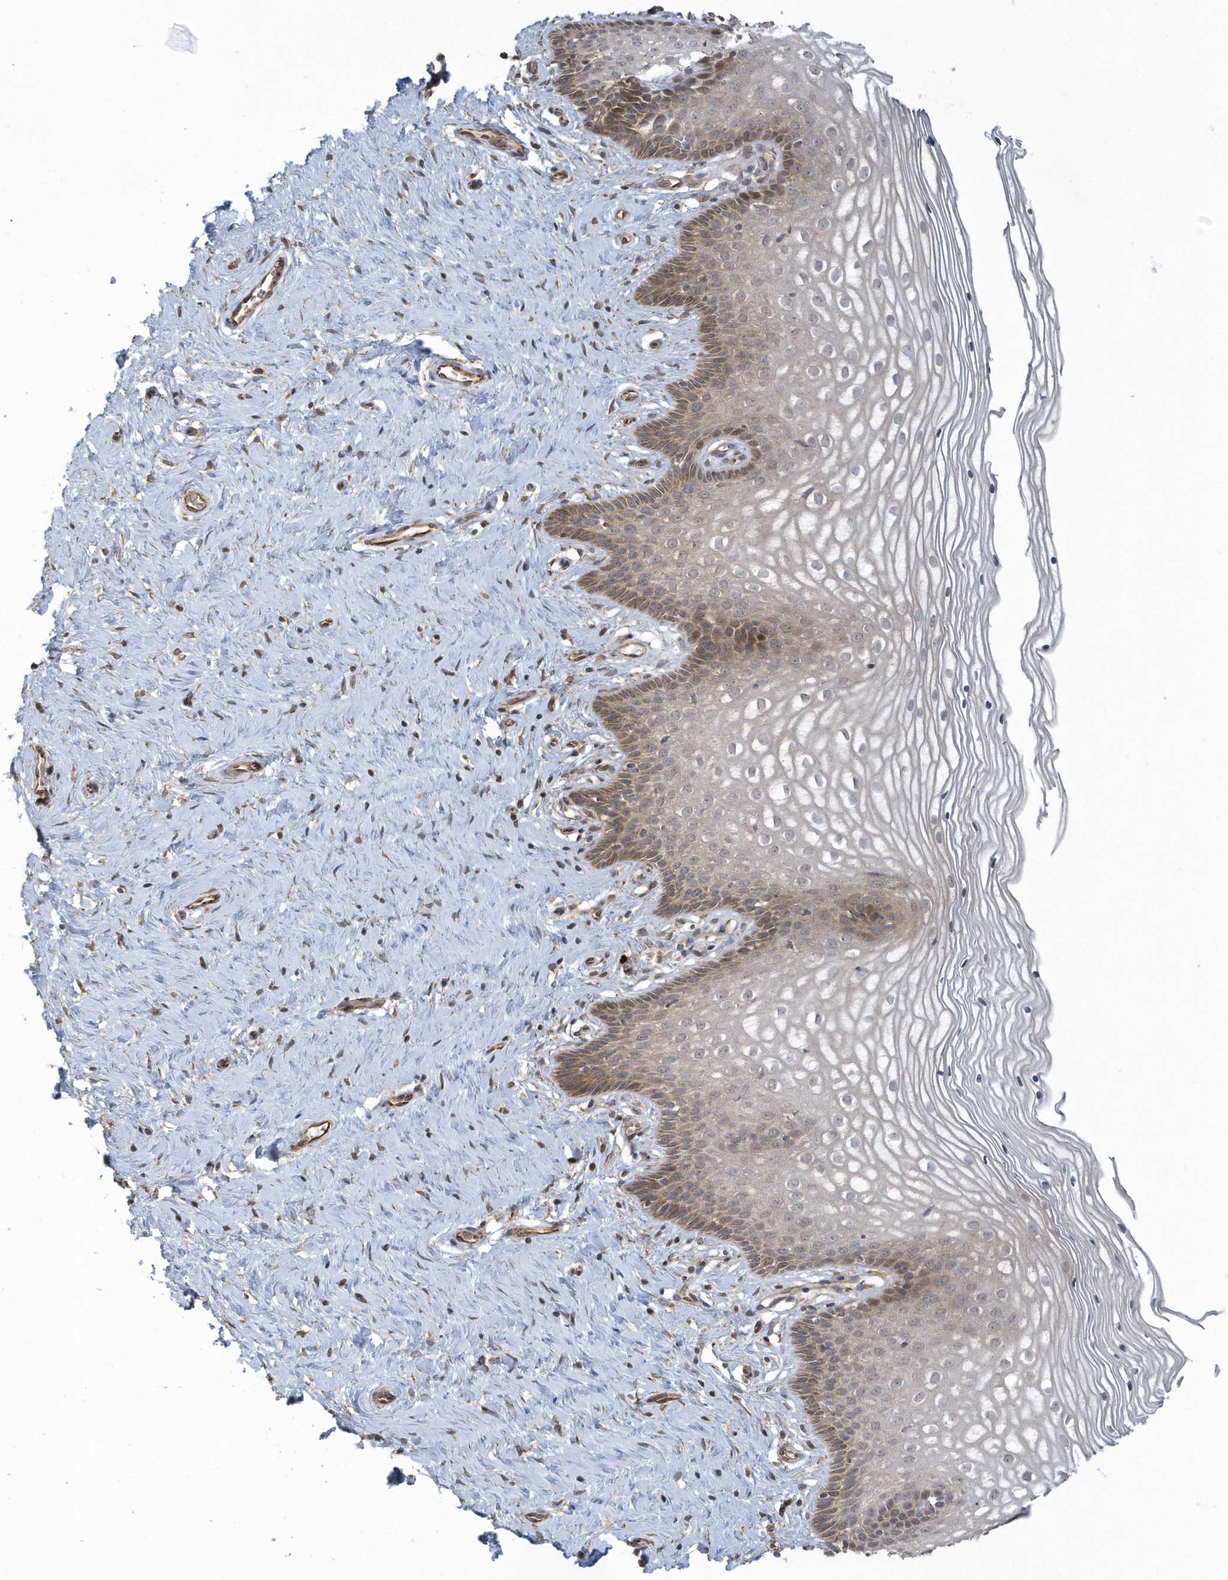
{"staining": {"intensity": "moderate", "quantity": "25%-75%", "location": "cytoplasmic/membranous"}, "tissue": "cervix", "cell_type": "Glandular cells", "image_type": "normal", "snomed": [{"axis": "morphology", "description": "Normal tissue, NOS"}, {"axis": "topography", "description": "Cervix"}], "caption": "Cervix stained with IHC exhibits moderate cytoplasmic/membranous staining in approximately 25%-75% of glandular cells. Using DAB (brown) and hematoxylin (blue) stains, captured at high magnification using brightfield microscopy.", "gene": "THG1L", "patient": {"sex": "female", "age": 33}}